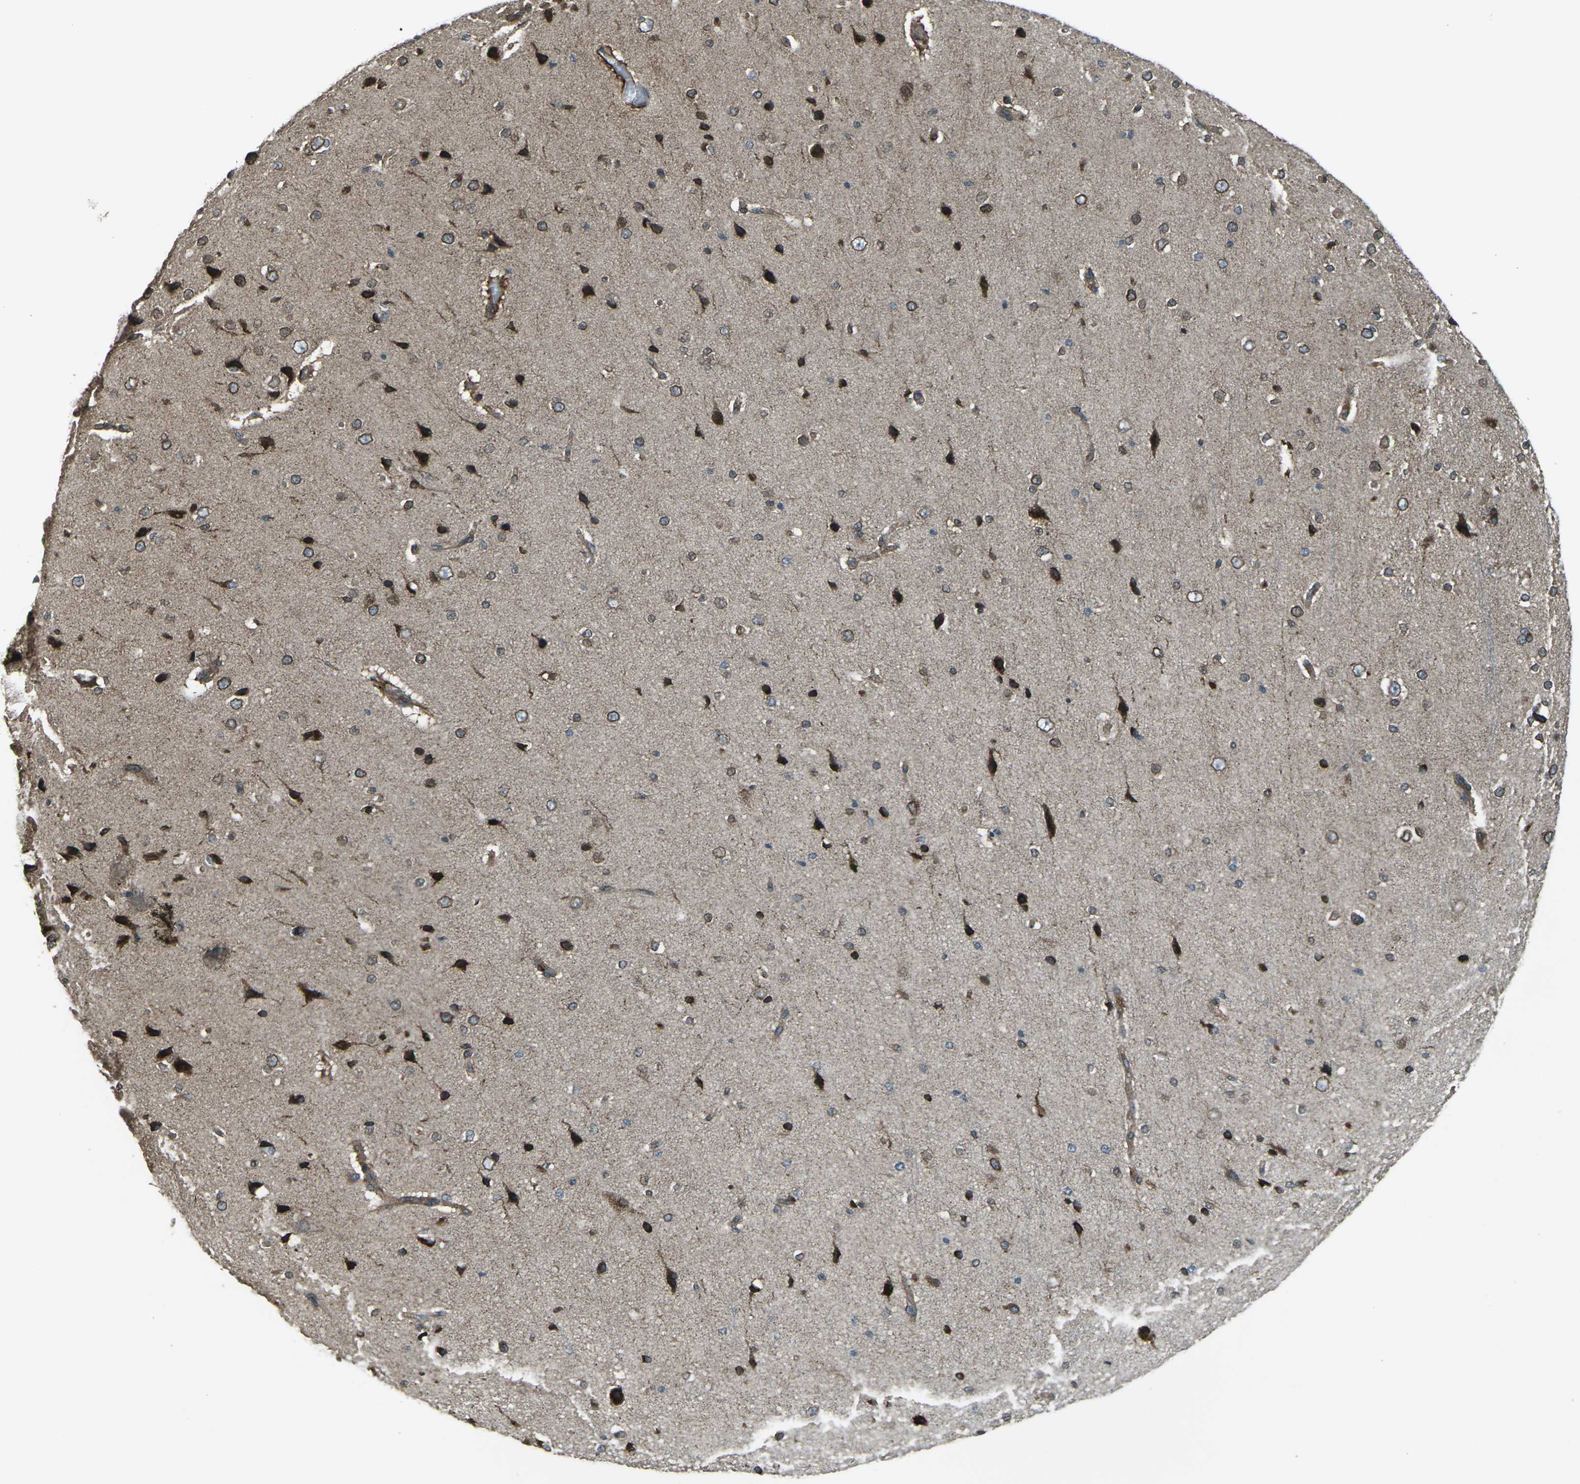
{"staining": {"intensity": "moderate", "quantity": ">75%", "location": "cytoplasmic/membranous"}, "tissue": "cerebral cortex", "cell_type": "Endothelial cells", "image_type": "normal", "snomed": [{"axis": "morphology", "description": "Normal tissue, NOS"}, {"axis": "morphology", "description": "Developmental malformation"}, {"axis": "topography", "description": "Cerebral cortex"}], "caption": "A brown stain highlights moderate cytoplasmic/membranous staining of a protein in endothelial cells of normal cerebral cortex. (DAB (3,3'-diaminobenzidine) IHC with brightfield microscopy, high magnification).", "gene": "LSMEM1", "patient": {"sex": "female", "age": 30}}